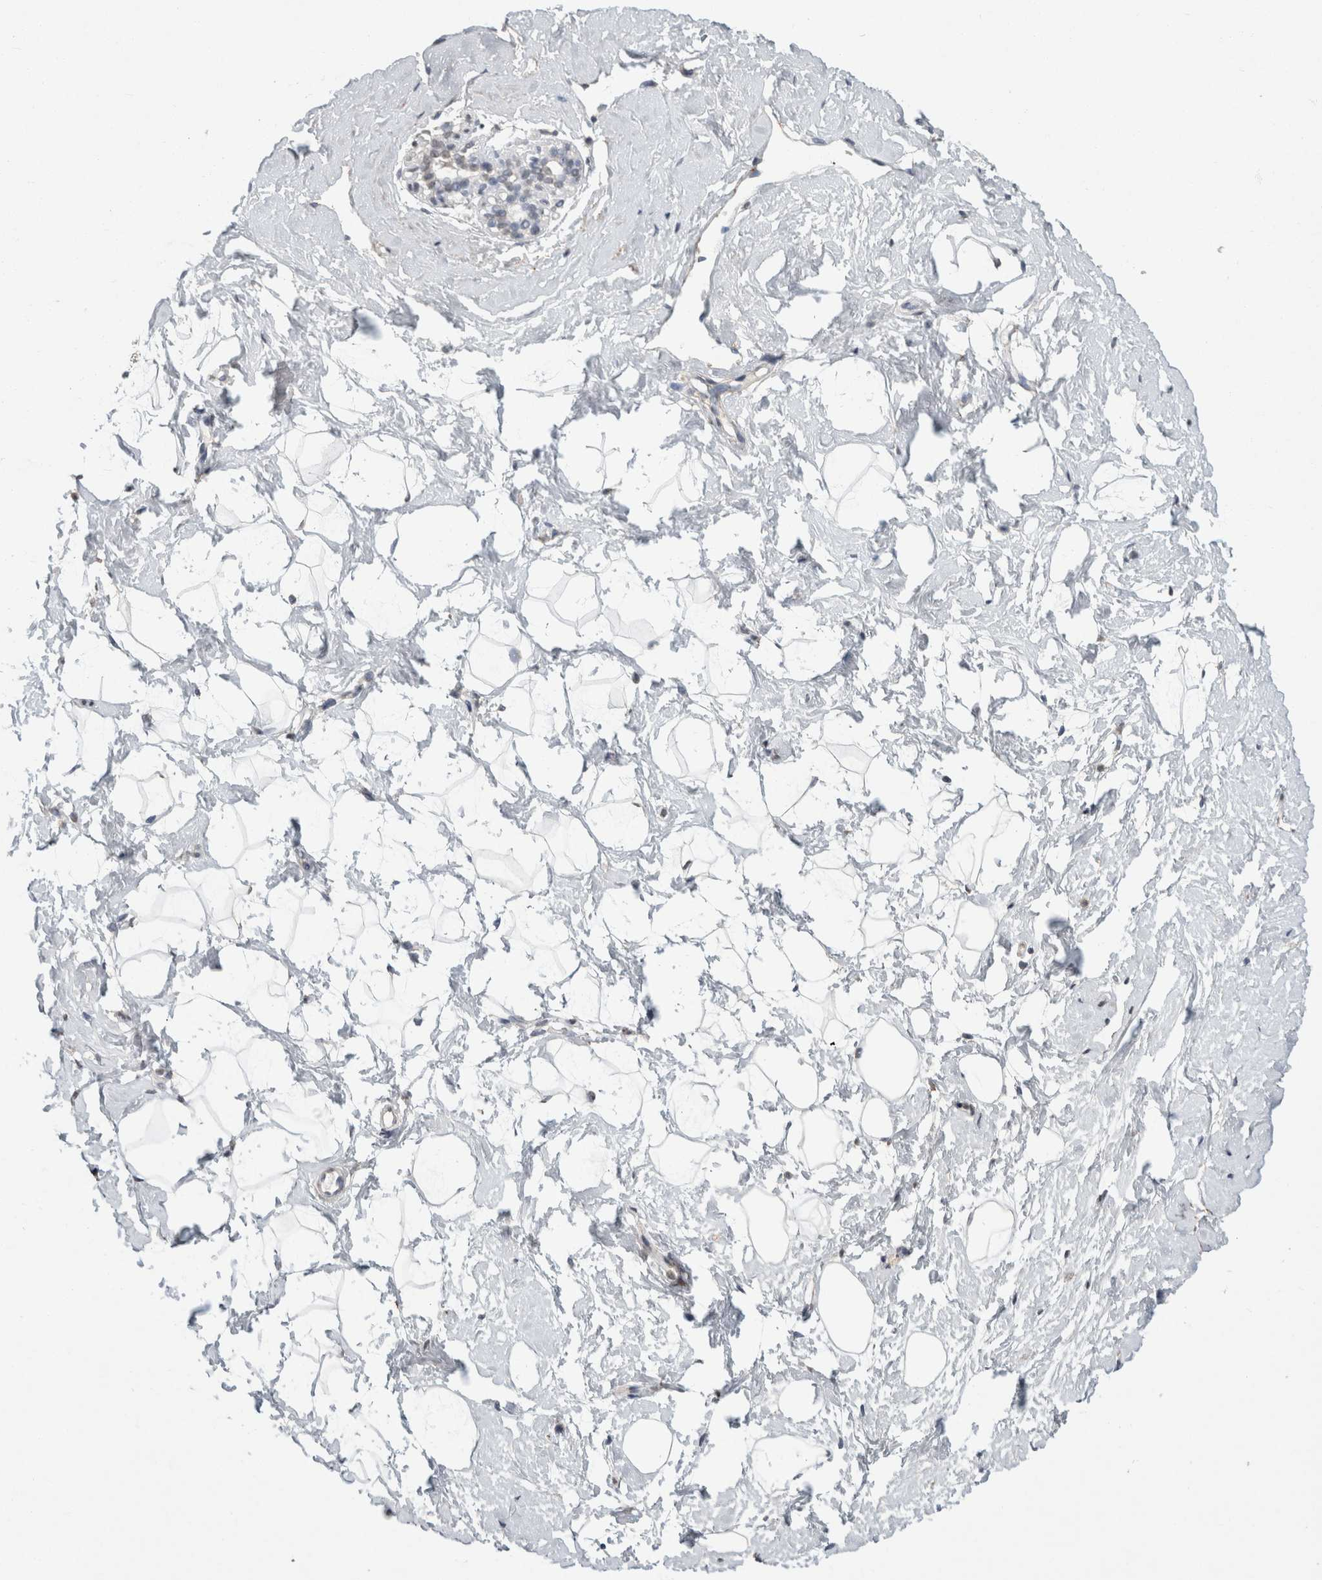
{"staining": {"intensity": "negative", "quantity": "none", "location": "none"}, "tissue": "breast", "cell_type": "Adipocytes", "image_type": "normal", "snomed": [{"axis": "morphology", "description": "Normal tissue, NOS"}, {"axis": "topography", "description": "Breast"}], "caption": "This is an immunohistochemistry image of benign breast. There is no expression in adipocytes.", "gene": "LTBP1", "patient": {"sex": "female", "age": 23}}